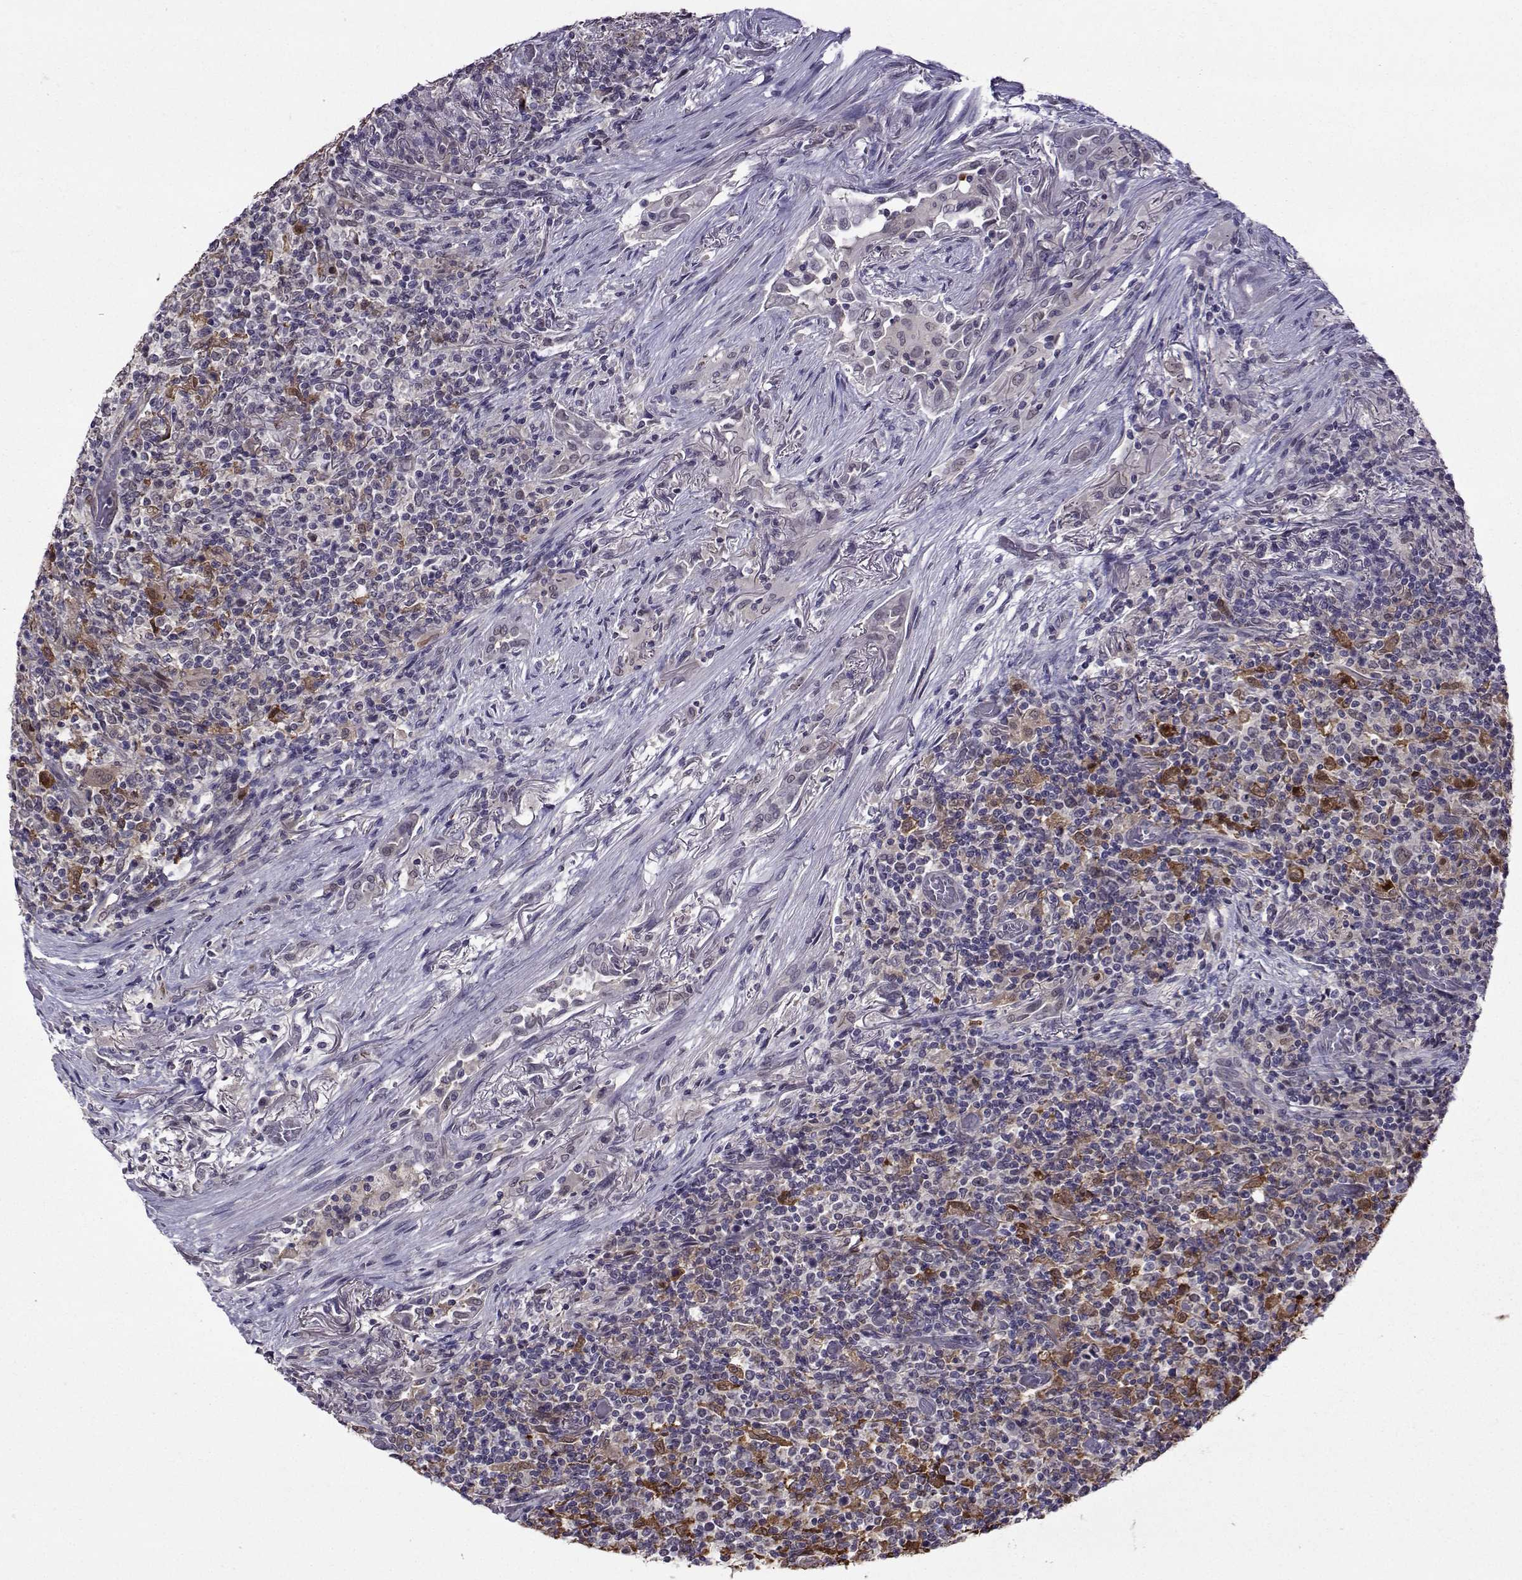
{"staining": {"intensity": "negative", "quantity": "none", "location": "none"}, "tissue": "lymphoma", "cell_type": "Tumor cells", "image_type": "cancer", "snomed": [{"axis": "morphology", "description": "Malignant lymphoma, non-Hodgkin's type, High grade"}, {"axis": "topography", "description": "Lung"}], "caption": "The micrograph shows no significant staining in tumor cells of malignant lymphoma, non-Hodgkin's type (high-grade).", "gene": "DDX20", "patient": {"sex": "male", "age": 79}}